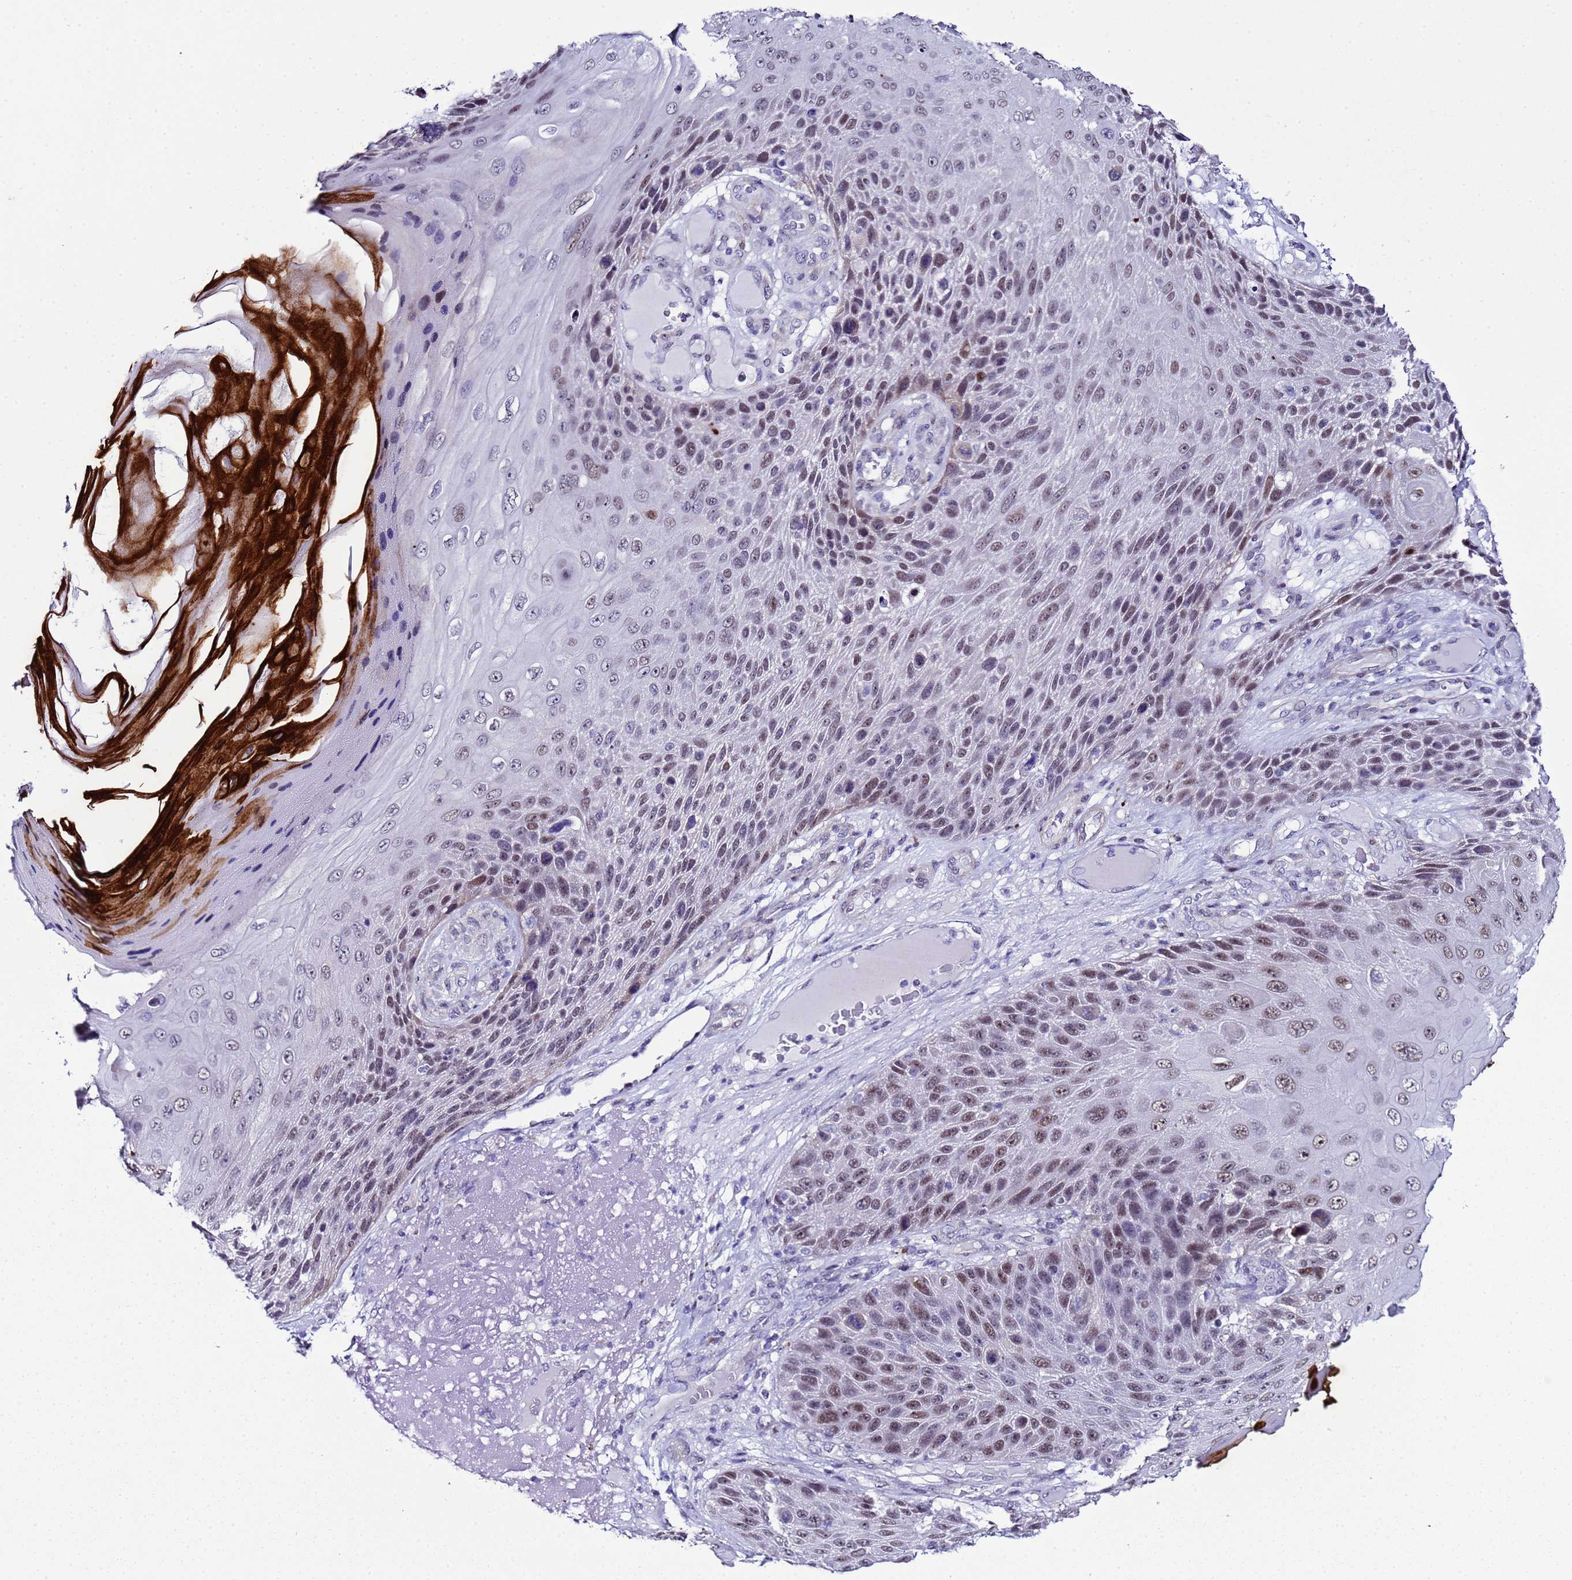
{"staining": {"intensity": "moderate", "quantity": "25%-75%", "location": "nuclear"}, "tissue": "skin cancer", "cell_type": "Tumor cells", "image_type": "cancer", "snomed": [{"axis": "morphology", "description": "Squamous cell carcinoma, NOS"}, {"axis": "topography", "description": "Skin"}], "caption": "Immunohistochemical staining of squamous cell carcinoma (skin) reveals medium levels of moderate nuclear protein expression in about 25%-75% of tumor cells. Nuclei are stained in blue.", "gene": "BCL7A", "patient": {"sex": "female", "age": 88}}